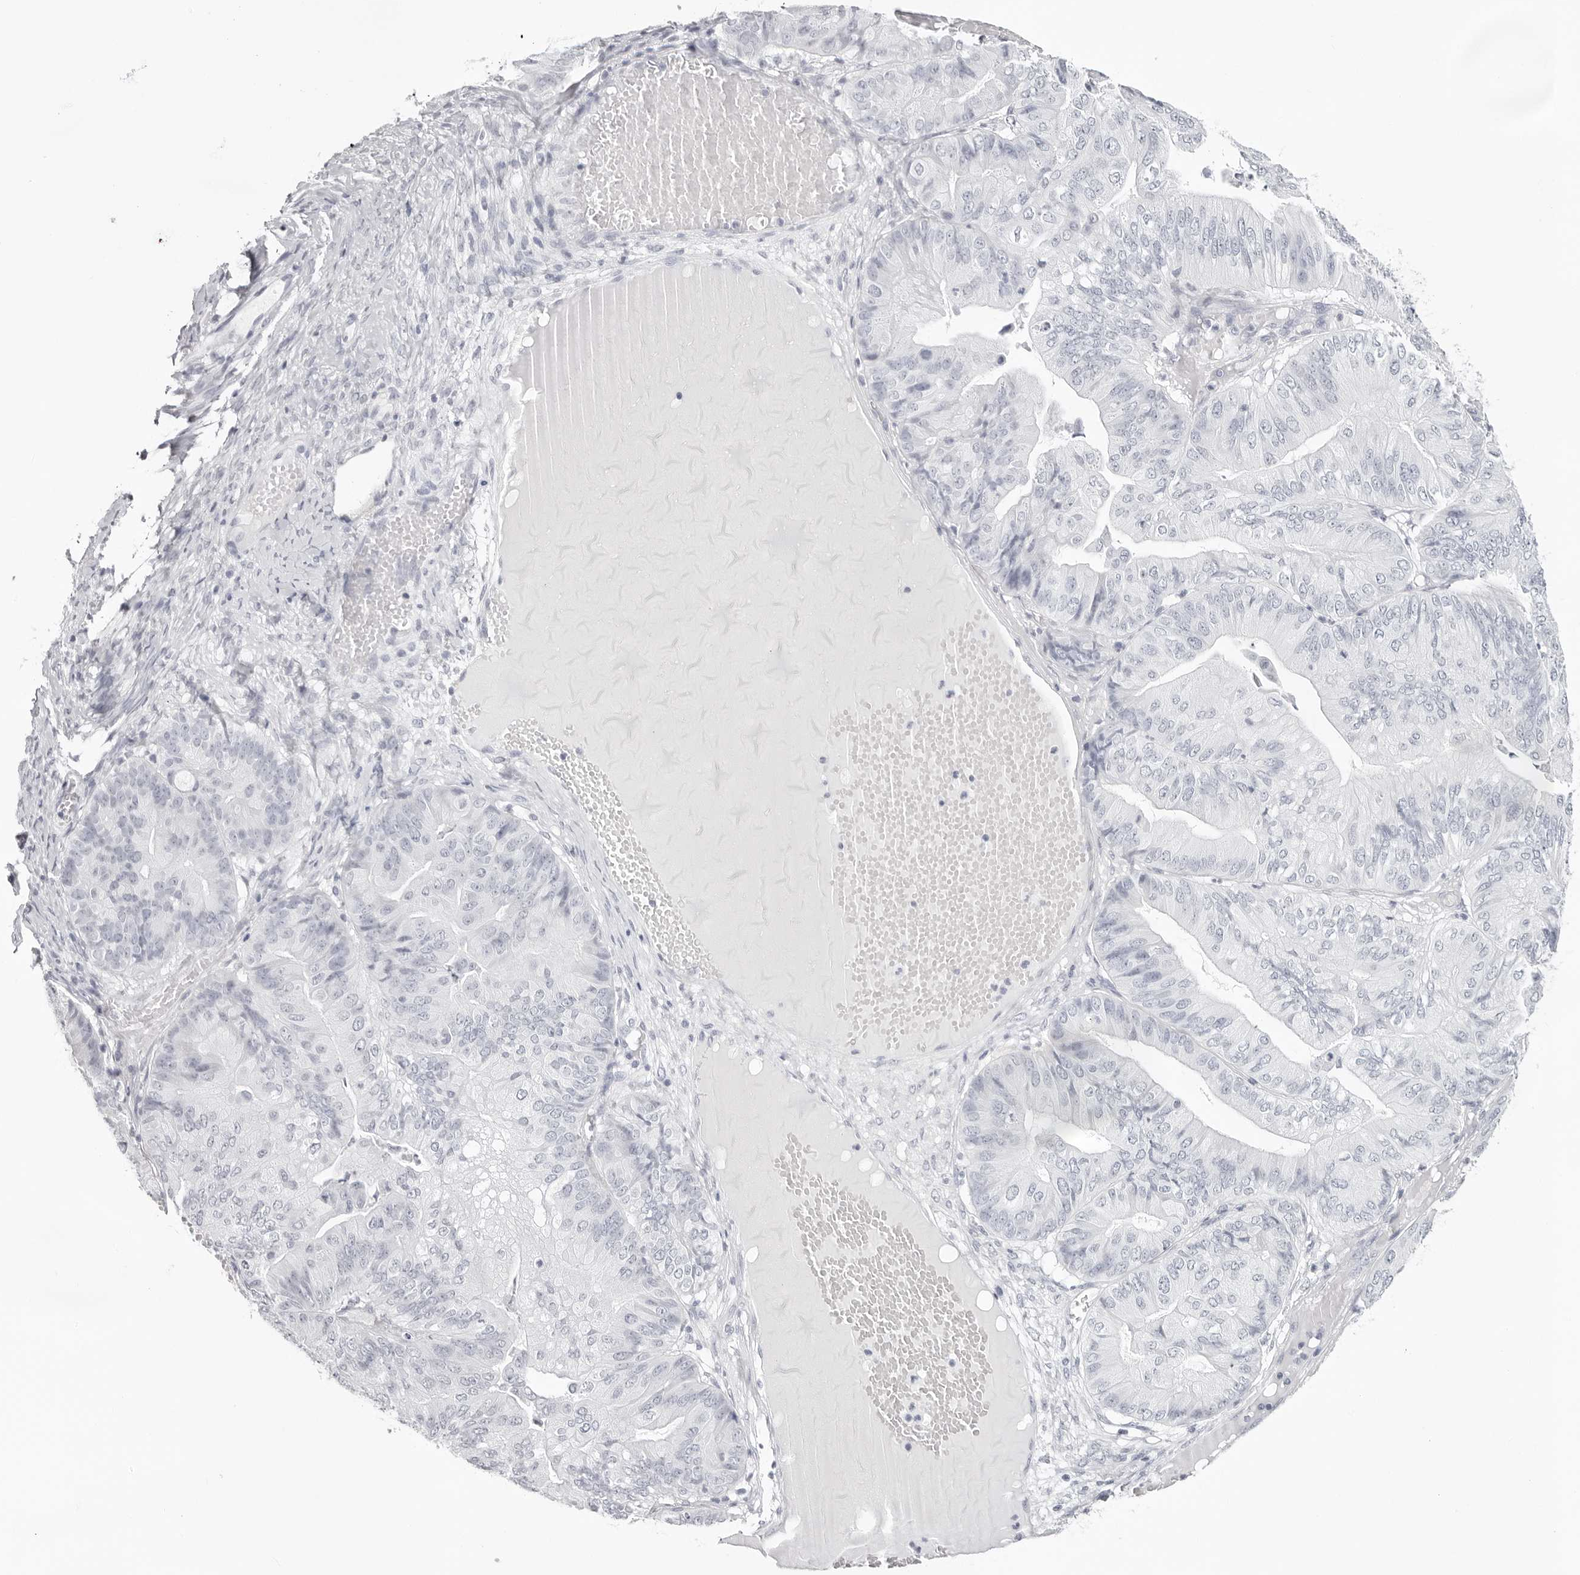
{"staining": {"intensity": "negative", "quantity": "none", "location": "none"}, "tissue": "ovarian cancer", "cell_type": "Tumor cells", "image_type": "cancer", "snomed": [{"axis": "morphology", "description": "Cystadenocarcinoma, mucinous, NOS"}, {"axis": "topography", "description": "Ovary"}], "caption": "Tumor cells show no significant staining in ovarian cancer (mucinous cystadenocarcinoma). The staining is performed using DAB (3,3'-diaminobenzidine) brown chromogen with nuclei counter-stained in using hematoxylin.", "gene": "INSL3", "patient": {"sex": "female", "age": 61}}